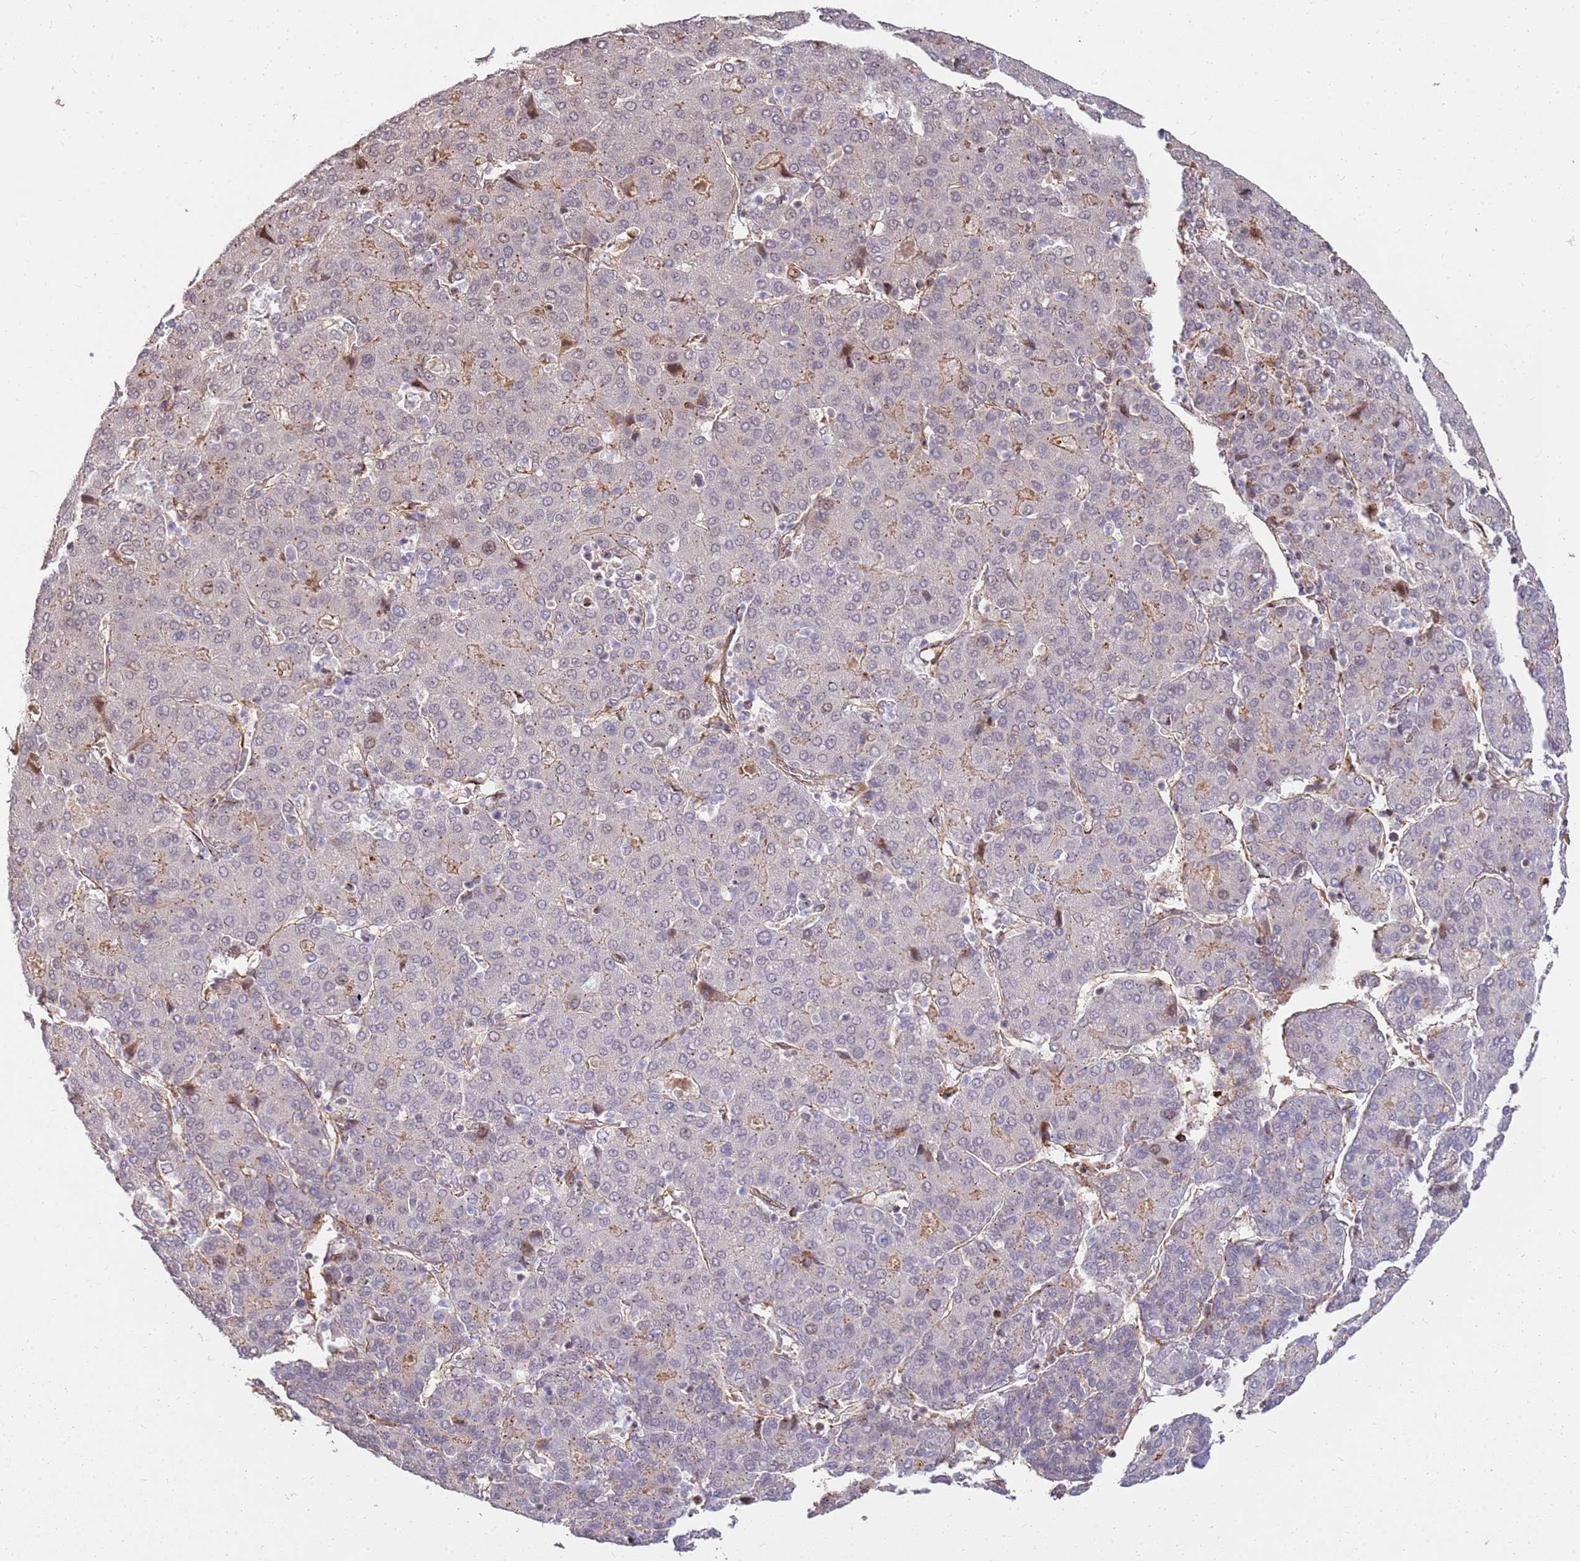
{"staining": {"intensity": "negative", "quantity": "none", "location": "none"}, "tissue": "liver cancer", "cell_type": "Tumor cells", "image_type": "cancer", "snomed": [{"axis": "morphology", "description": "Carcinoma, Hepatocellular, NOS"}, {"axis": "topography", "description": "Liver"}], "caption": "Immunohistochemistry of liver cancer (hepatocellular carcinoma) exhibits no expression in tumor cells.", "gene": "ST18", "patient": {"sex": "male", "age": 65}}